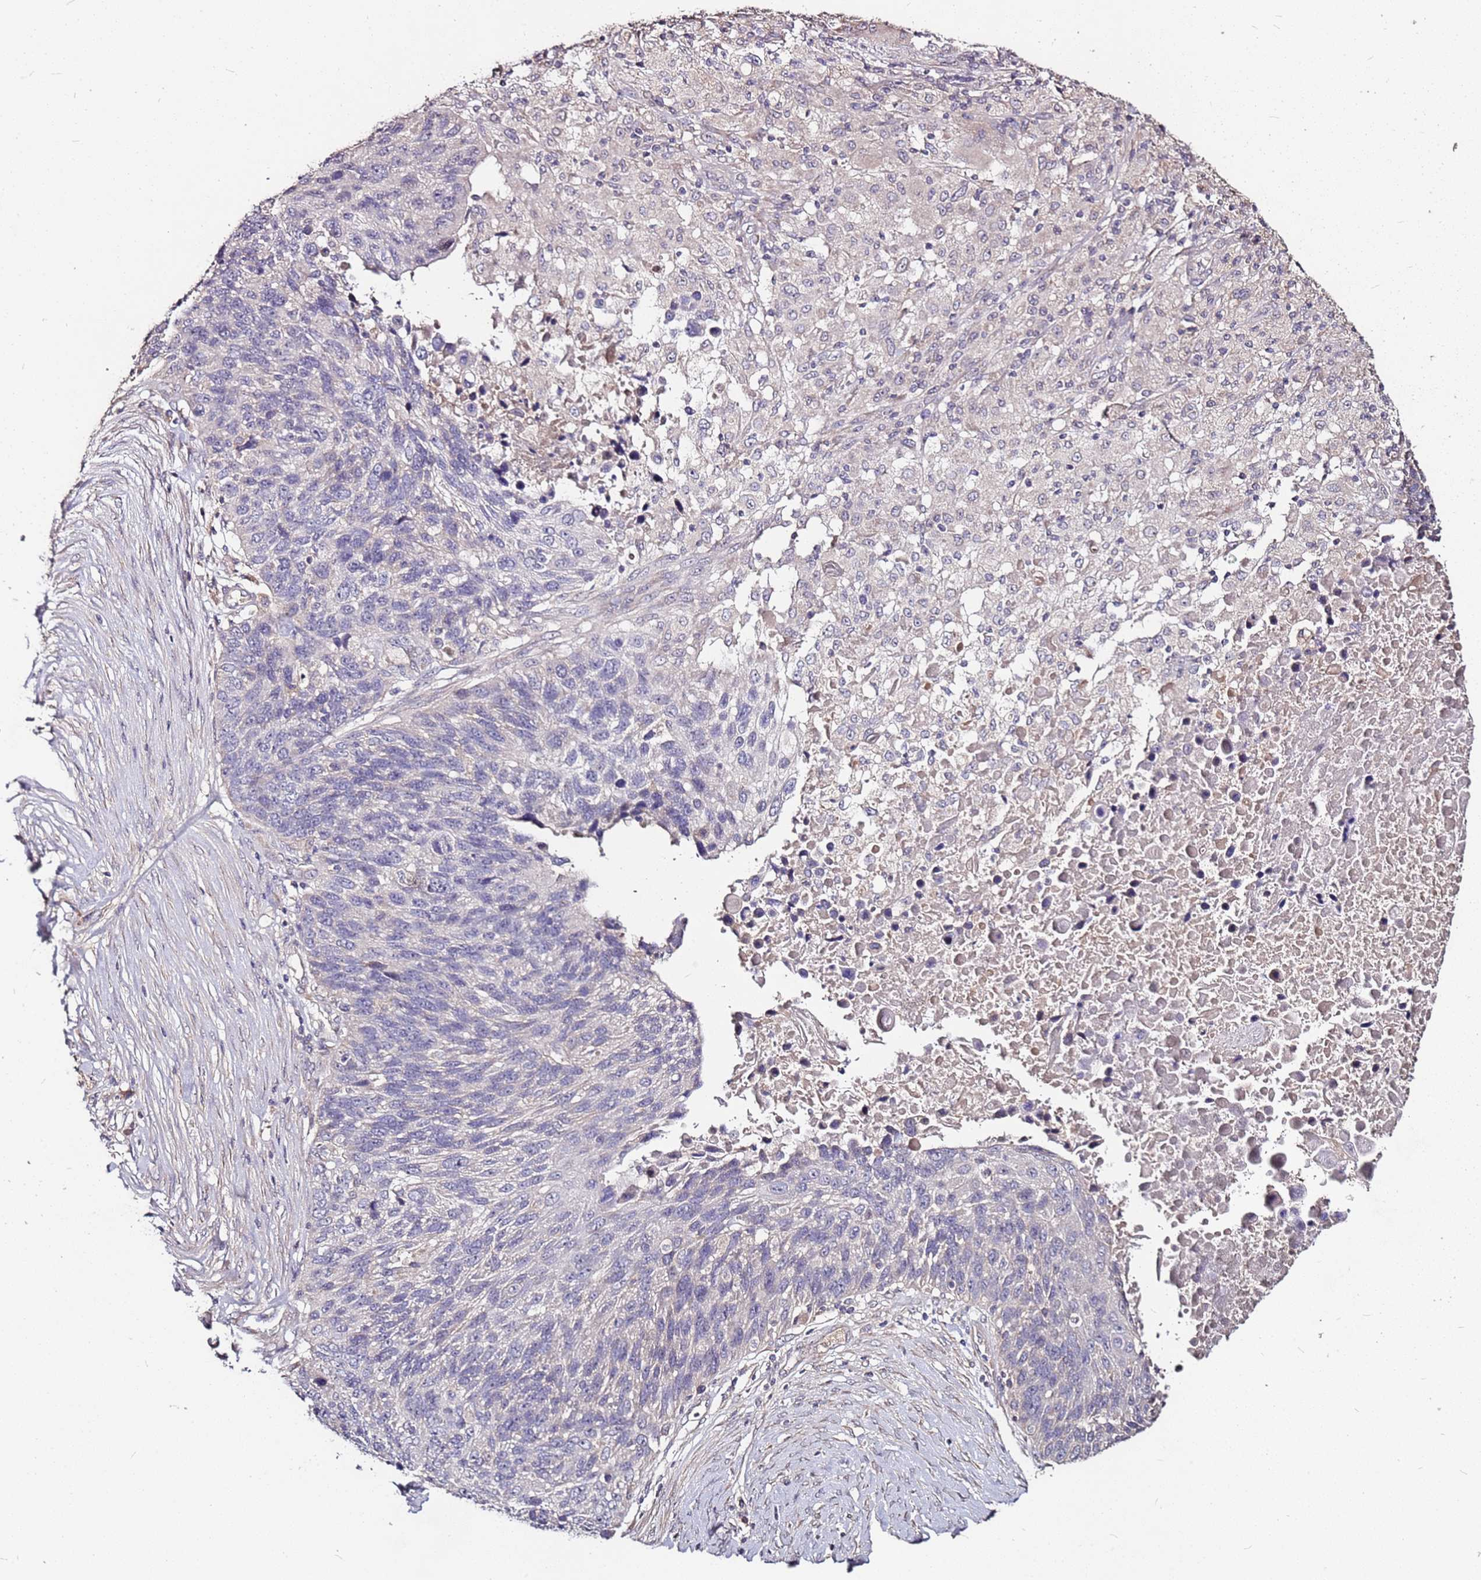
{"staining": {"intensity": "negative", "quantity": "none", "location": "none"}, "tissue": "lung cancer", "cell_type": "Tumor cells", "image_type": "cancer", "snomed": [{"axis": "morphology", "description": "Normal tissue, NOS"}, {"axis": "morphology", "description": "Squamous cell carcinoma, NOS"}, {"axis": "topography", "description": "Lymph node"}, {"axis": "topography", "description": "Lung"}], "caption": "IHC image of neoplastic tissue: human squamous cell carcinoma (lung) stained with DAB reveals no significant protein positivity in tumor cells.", "gene": "DCDC2C", "patient": {"sex": "male", "age": 66}}